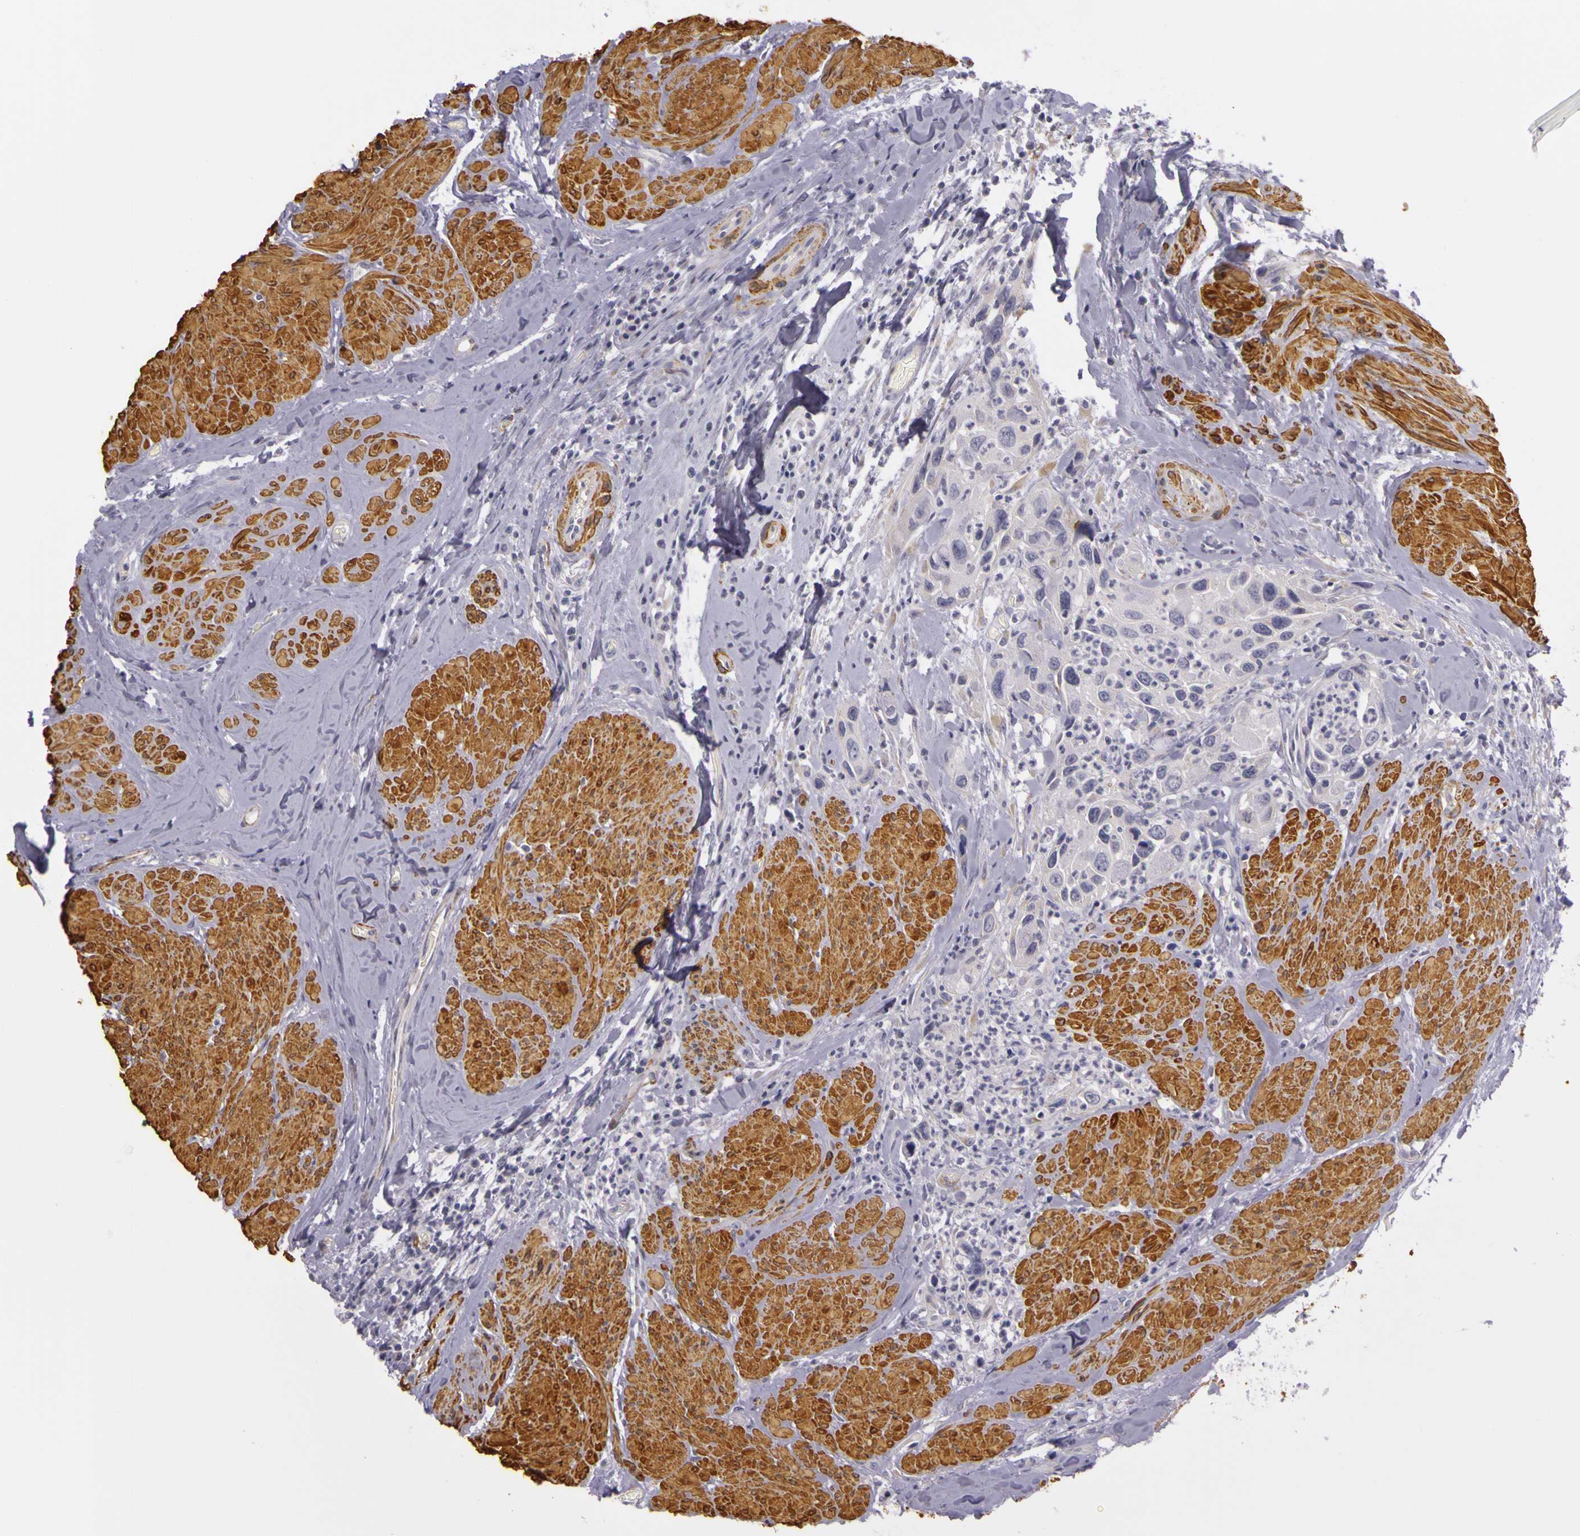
{"staining": {"intensity": "weak", "quantity": "25%-75%", "location": "cytoplasmic/membranous"}, "tissue": "urothelial cancer", "cell_type": "Tumor cells", "image_type": "cancer", "snomed": [{"axis": "morphology", "description": "Urothelial carcinoma, High grade"}, {"axis": "topography", "description": "Urinary bladder"}], "caption": "This micrograph exhibits immunohistochemistry staining of human high-grade urothelial carcinoma, with low weak cytoplasmic/membranous staining in about 25%-75% of tumor cells.", "gene": "CNTN2", "patient": {"sex": "male", "age": 66}}